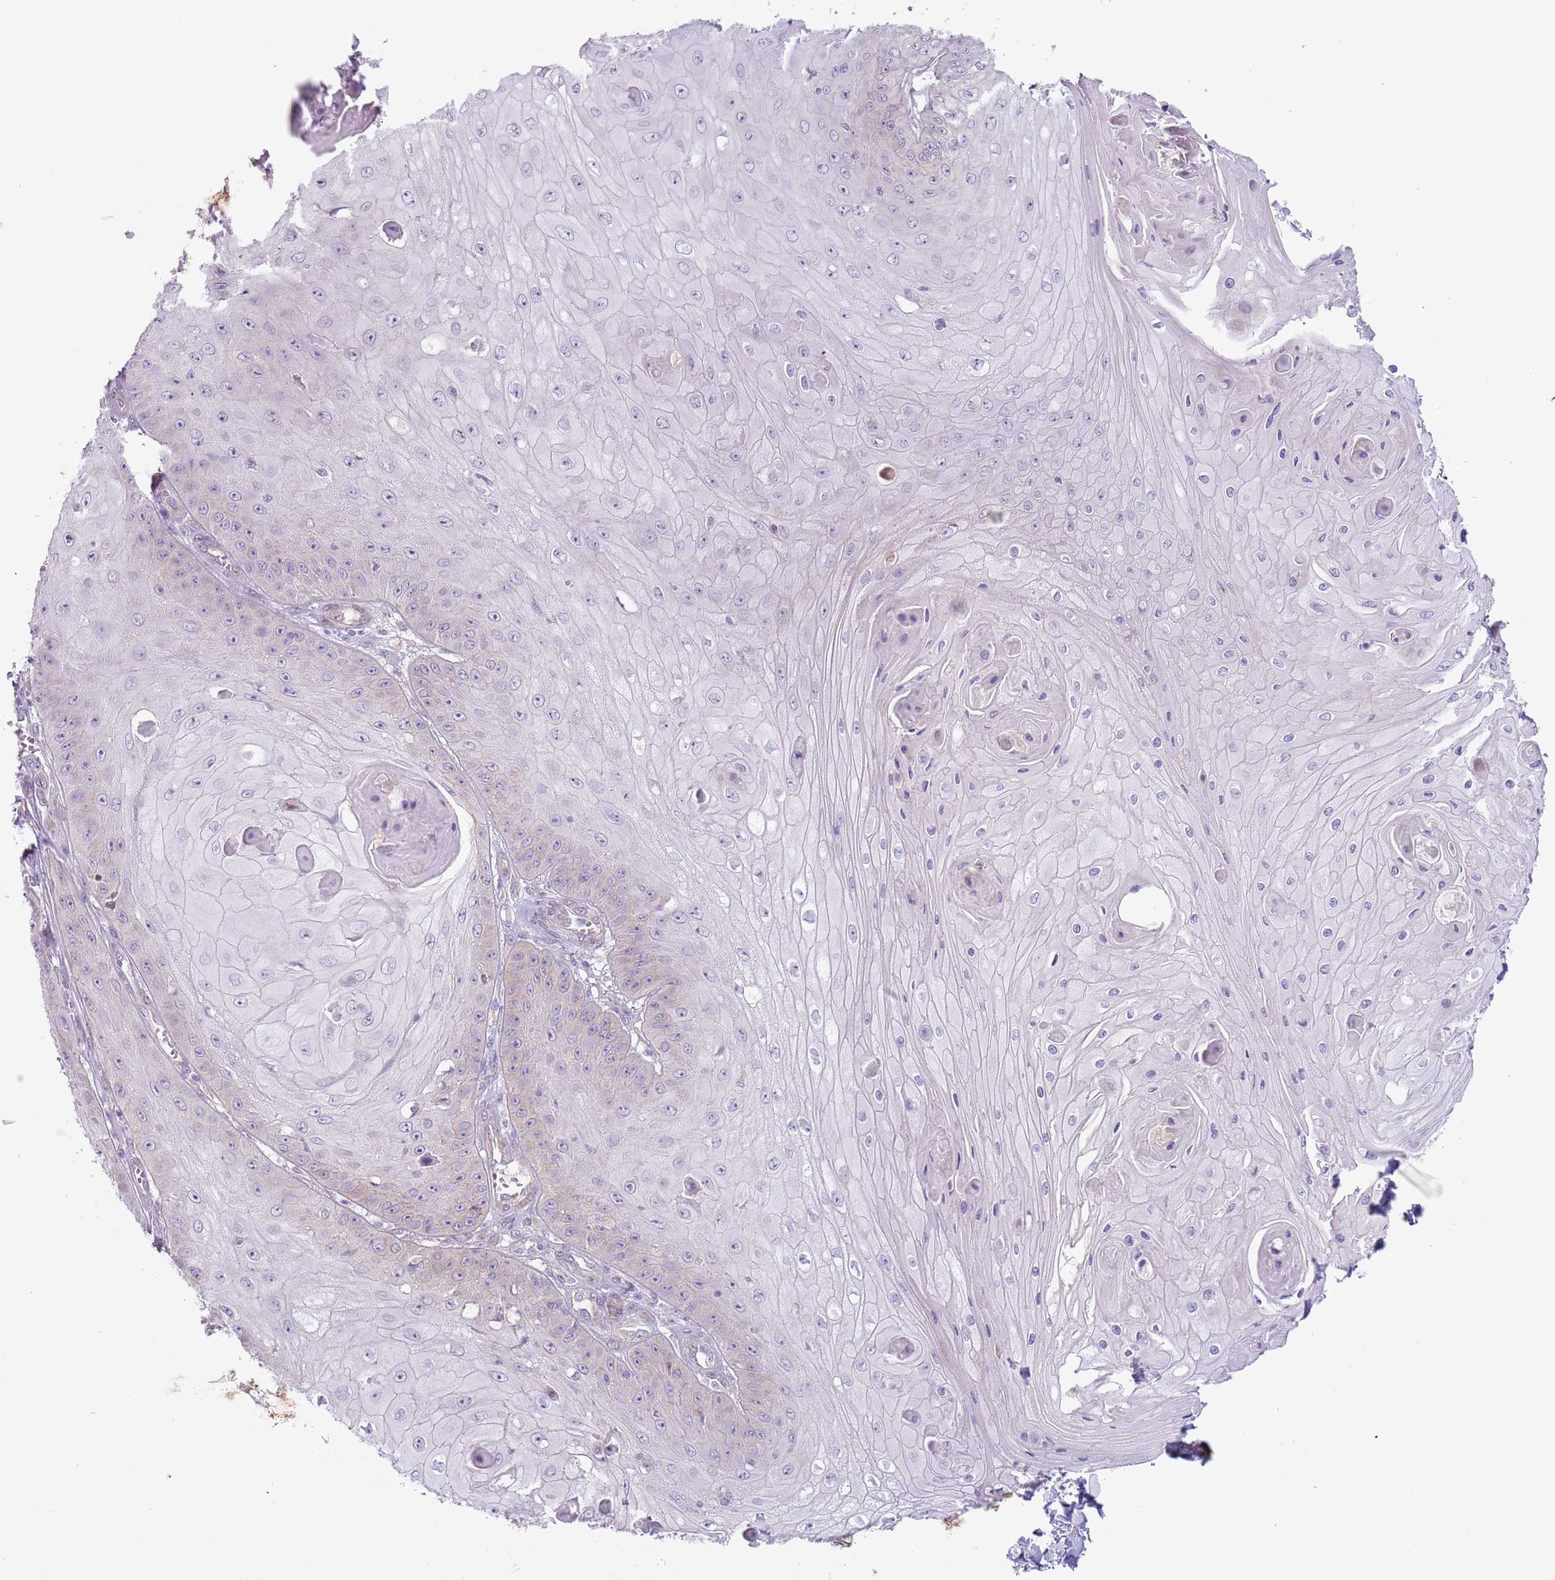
{"staining": {"intensity": "negative", "quantity": "none", "location": "none"}, "tissue": "skin cancer", "cell_type": "Tumor cells", "image_type": "cancer", "snomed": [{"axis": "morphology", "description": "Squamous cell carcinoma, NOS"}, {"axis": "topography", "description": "Skin"}], "caption": "This histopathology image is of skin cancer (squamous cell carcinoma) stained with immunohistochemistry (IHC) to label a protein in brown with the nuclei are counter-stained blue. There is no expression in tumor cells. (DAB IHC with hematoxylin counter stain).", "gene": "MRO", "patient": {"sex": "male", "age": 70}}